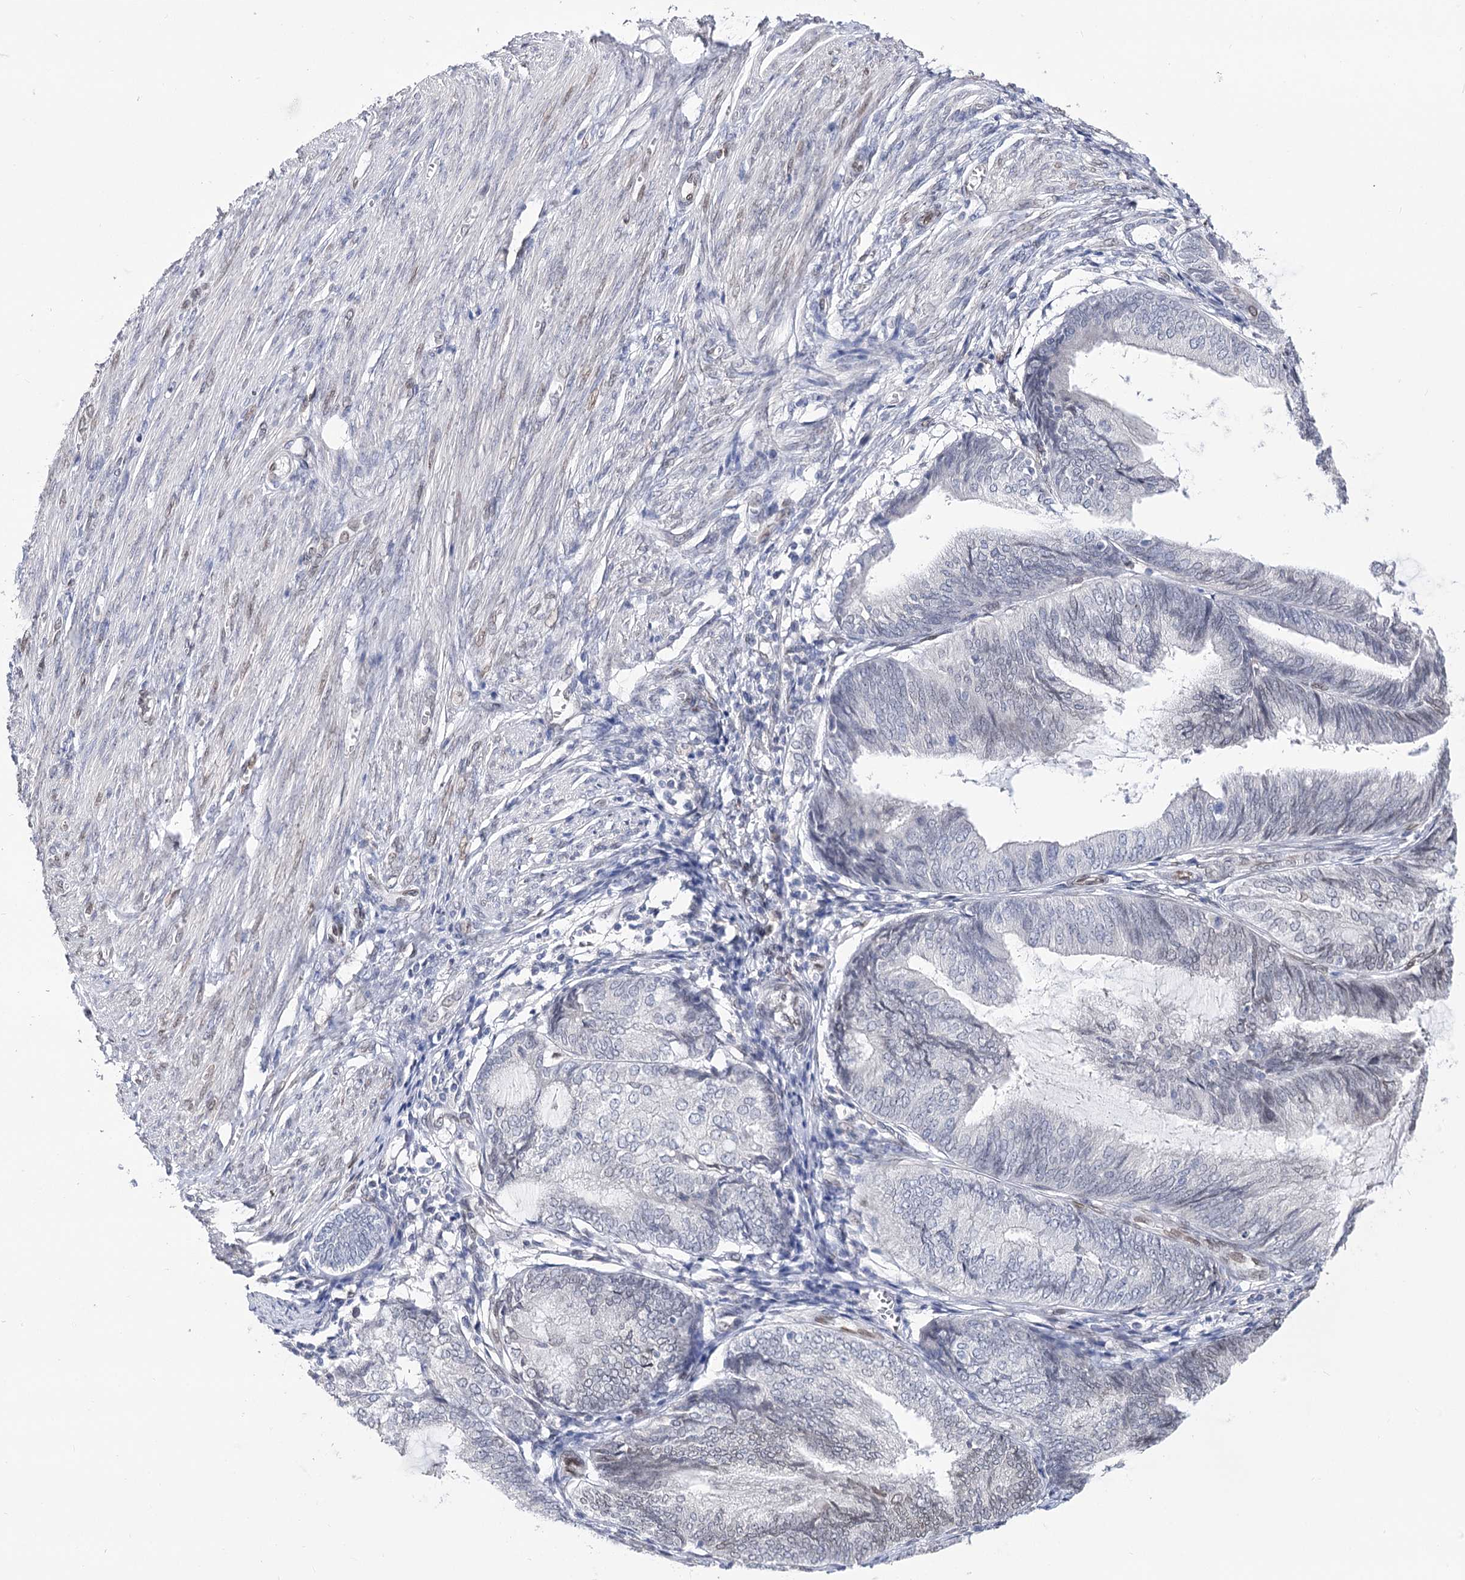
{"staining": {"intensity": "weak", "quantity": "<25%", "location": "cytoplasmic/membranous,nuclear"}, "tissue": "endometrial cancer", "cell_type": "Tumor cells", "image_type": "cancer", "snomed": [{"axis": "morphology", "description": "Adenocarcinoma, NOS"}, {"axis": "topography", "description": "Endometrium"}], "caption": "Micrograph shows no significant protein staining in tumor cells of endometrial cancer.", "gene": "TMEM201", "patient": {"sex": "female", "age": 81}}